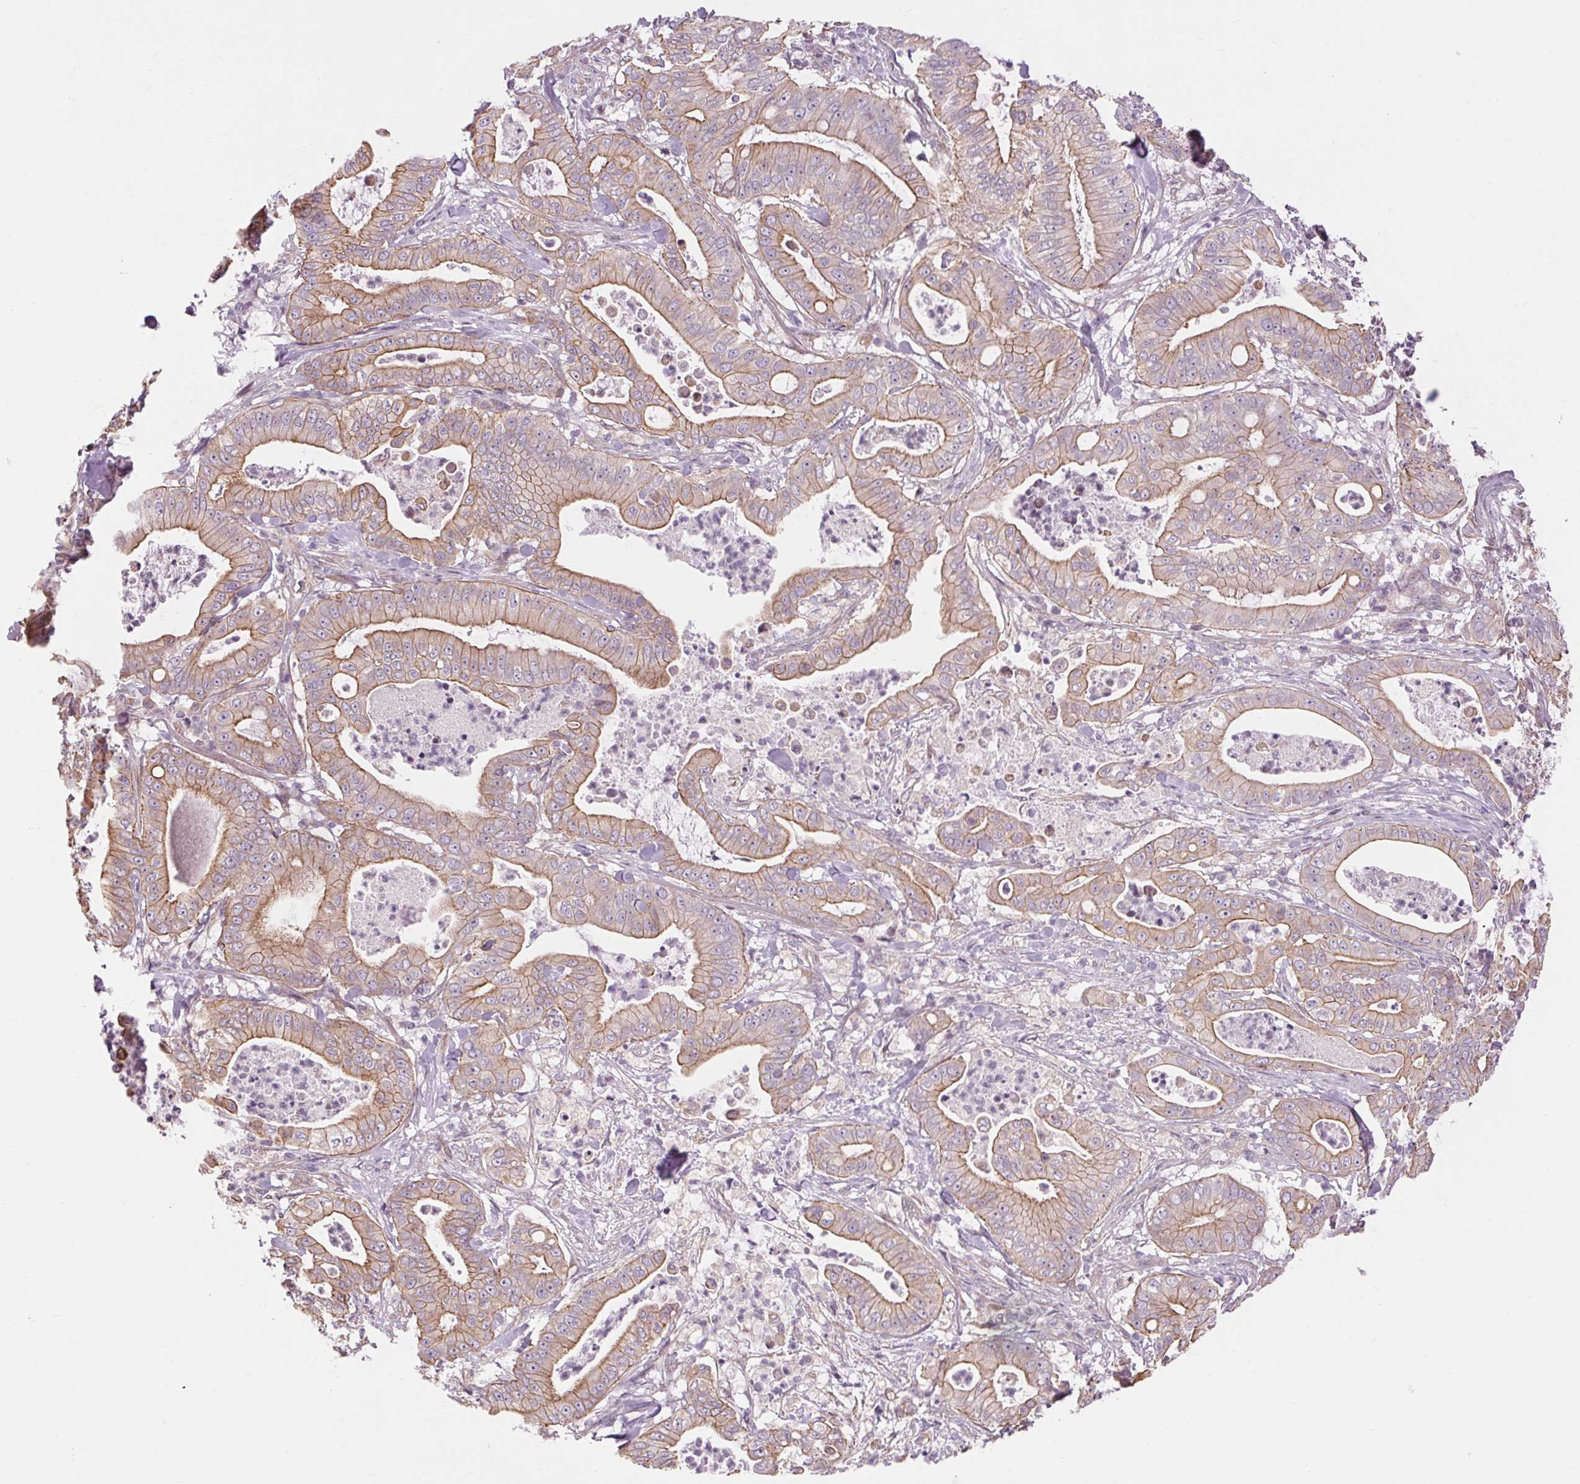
{"staining": {"intensity": "moderate", "quantity": ">75%", "location": "cytoplasmic/membranous"}, "tissue": "pancreatic cancer", "cell_type": "Tumor cells", "image_type": "cancer", "snomed": [{"axis": "morphology", "description": "Adenocarcinoma, NOS"}, {"axis": "topography", "description": "Pancreas"}], "caption": "Protein staining by IHC exhibits moderate cytoplasmic/membranous staining in about >75% of tumor cells in pancreatic cancer (adenocarcinoma).", "gene": "TM6SF1", "patient": {"sex": "male", "age": 71}}